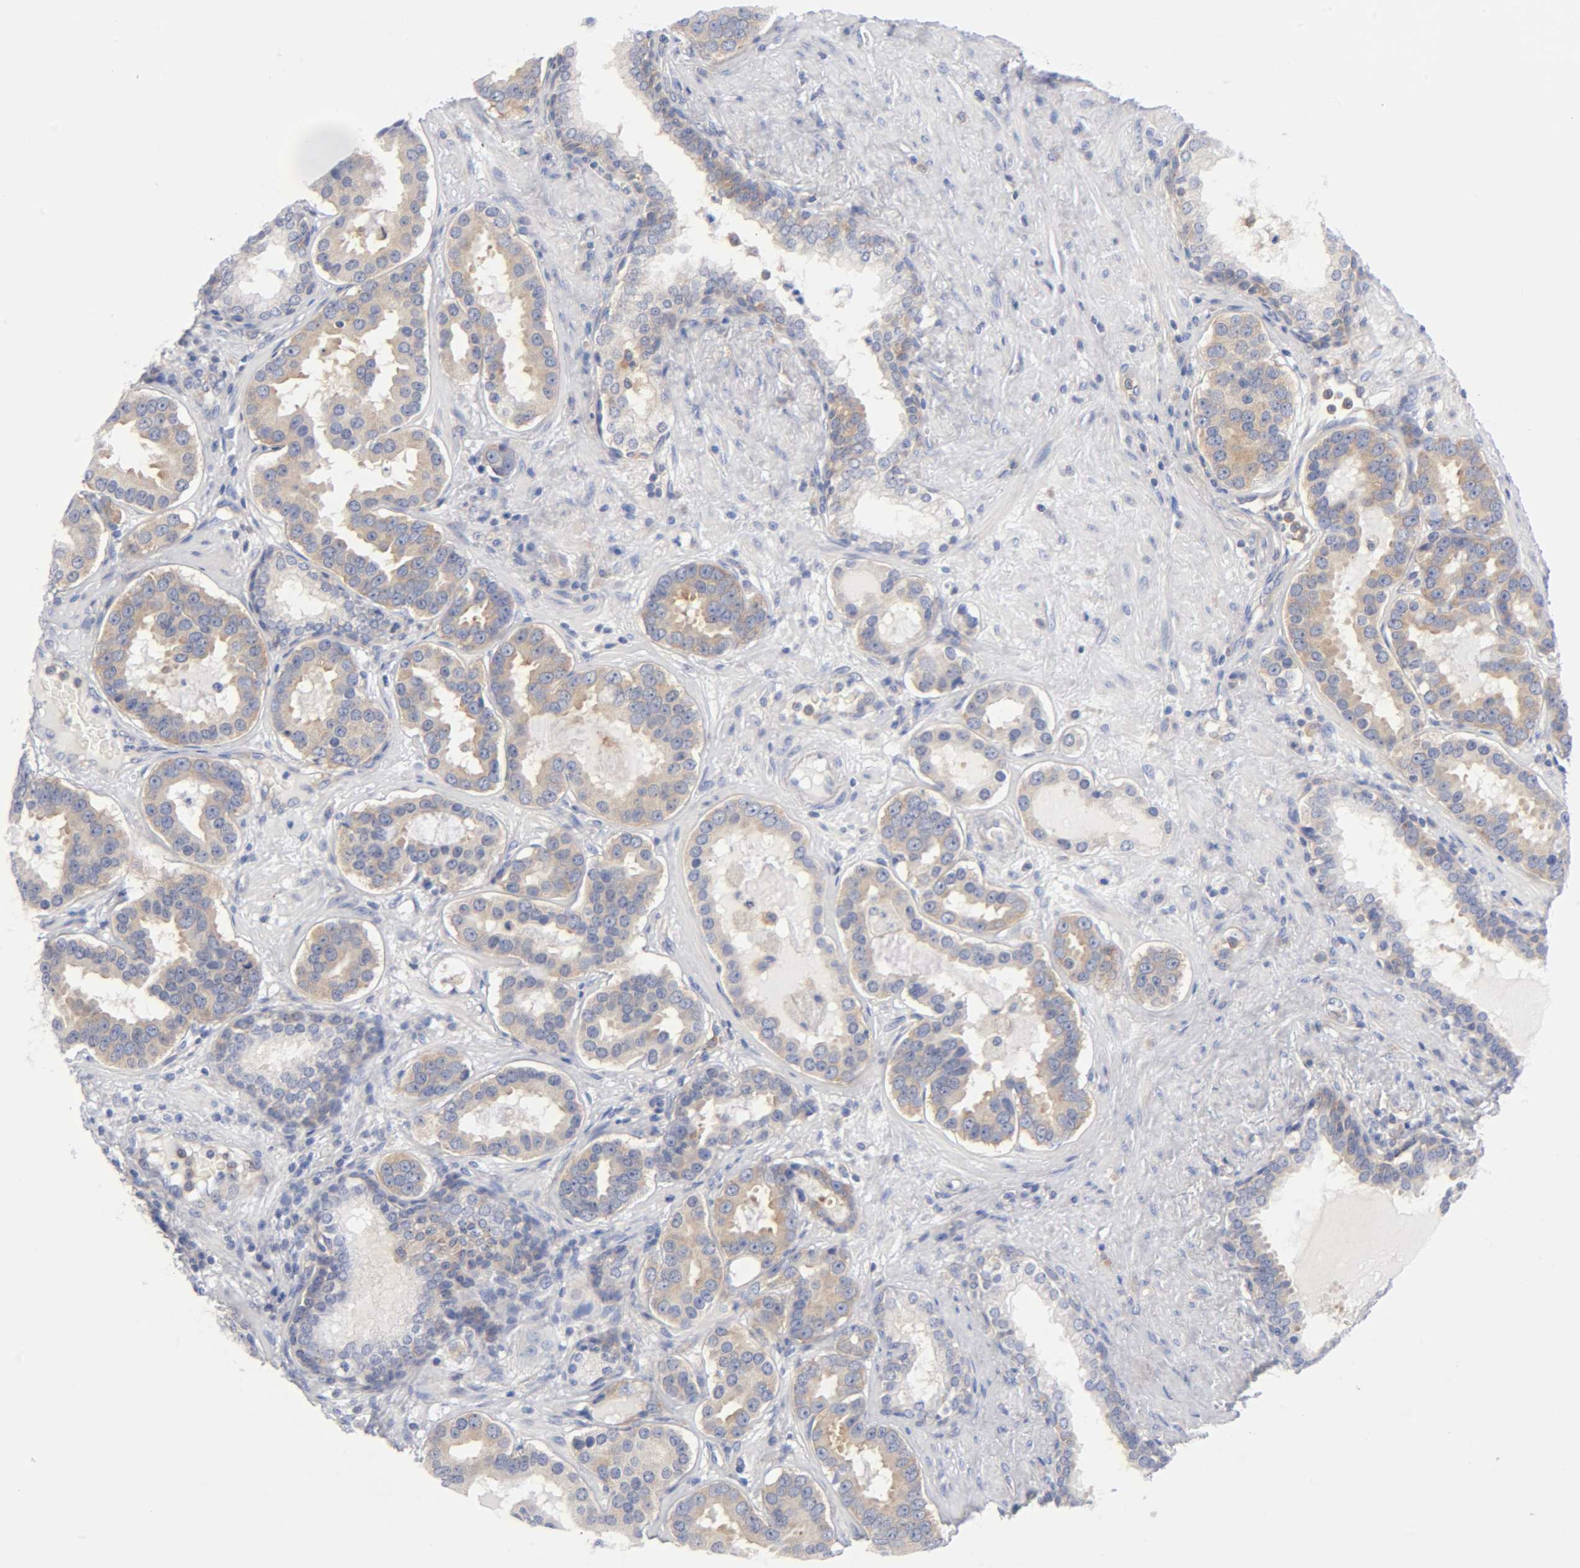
{"staining": {"intensity": "moderate", "quantity": "25%-75%", "location": "cytoplasmic/membranous"}, "tissue": "prostate cancer", "cell_type": "Tumor cells", "image_type": "cancer", "snomed": [{"axis": "morphology", "description": "Adenocarcinoma, Low grade"}, {"axis": "topography", "description": "Prostate"}], "caption": "The immunohistochemical stain highlights moderate cytoplasmic/membranous staining in tumor cells of prostate cancer tissue.", "gene": "CD86", "patient": {"sex": "male", "age": 59}}